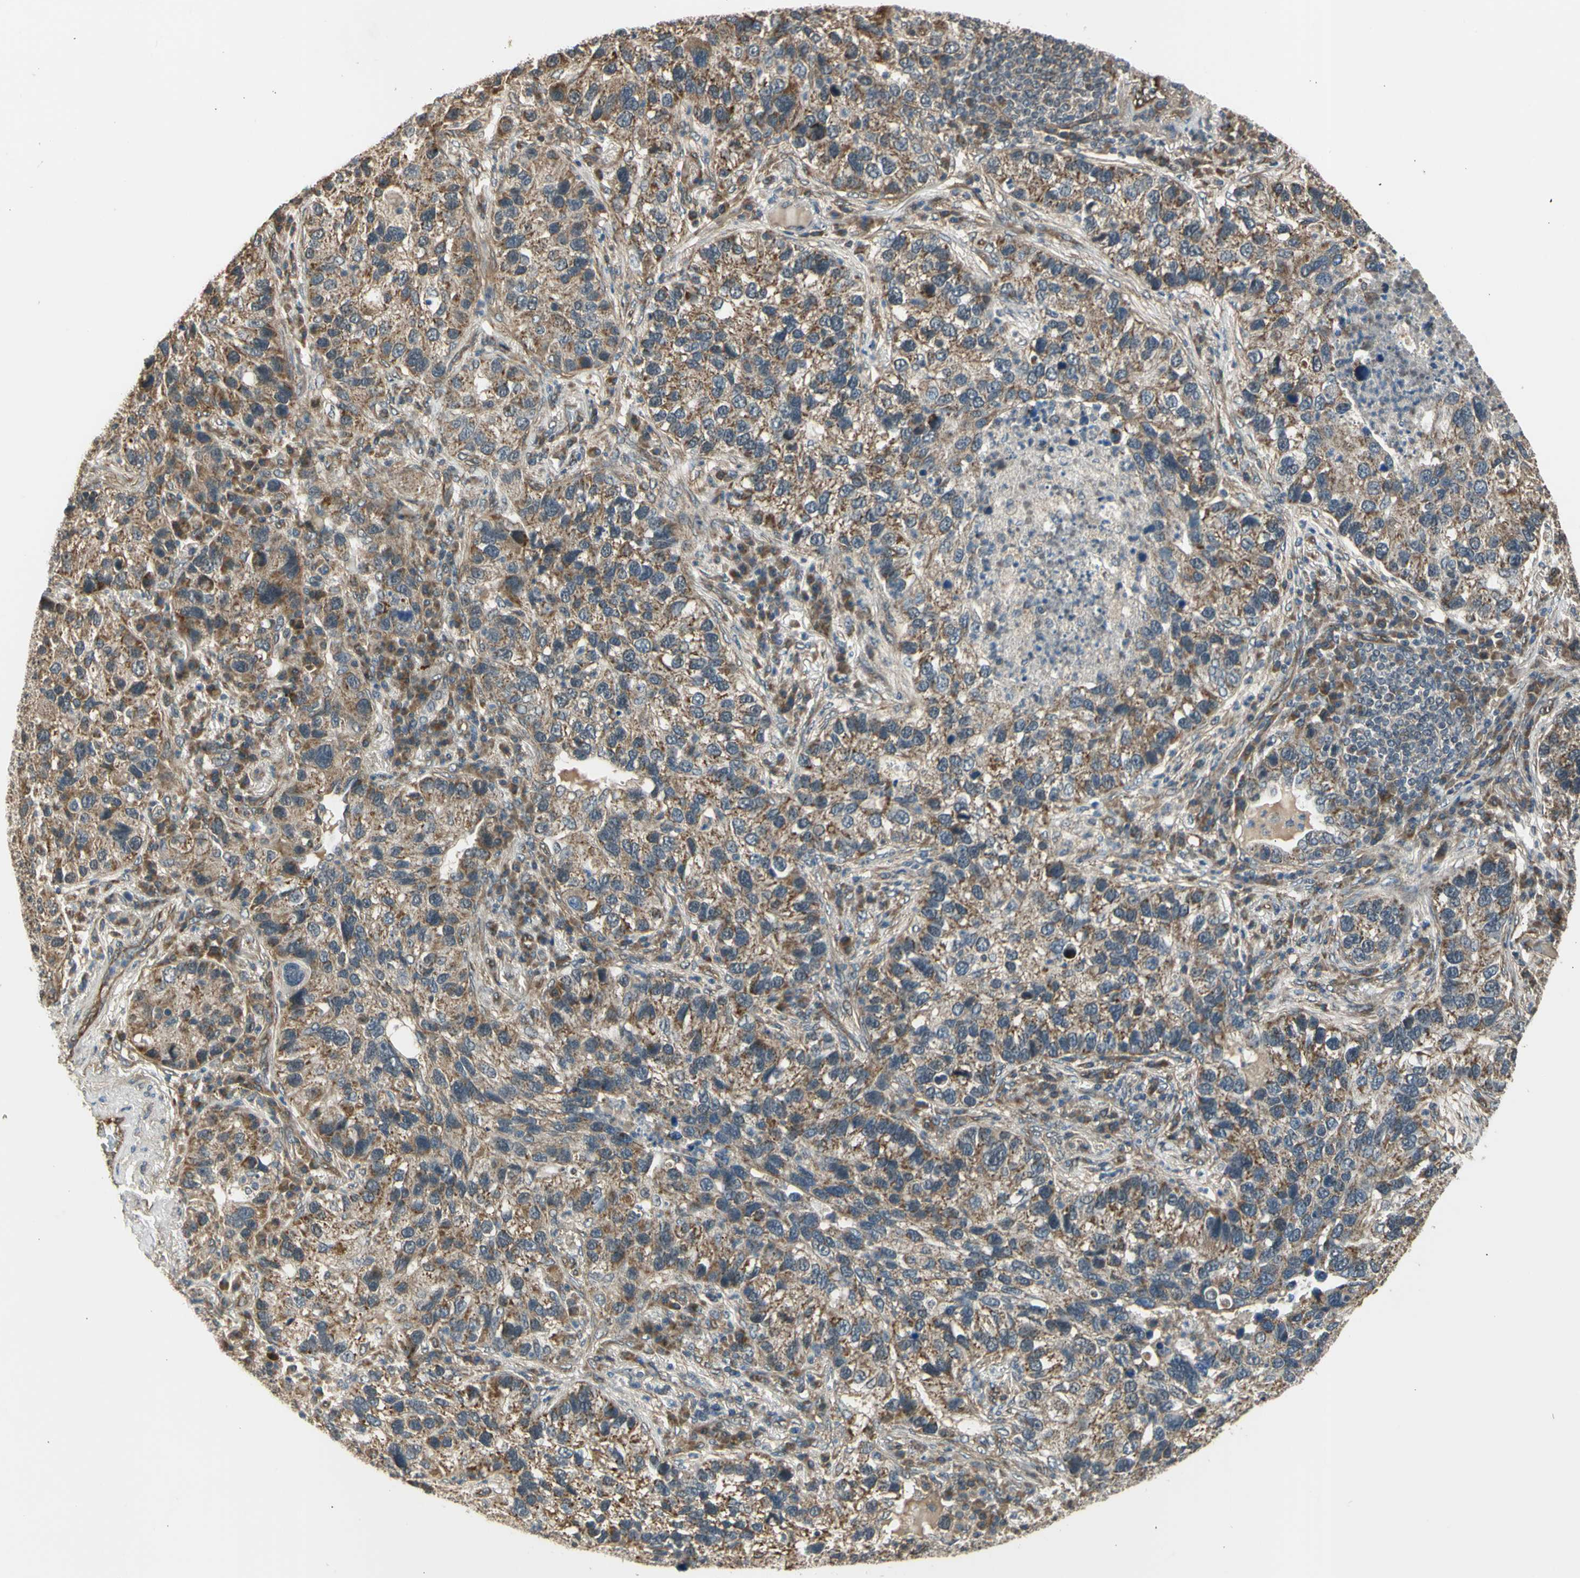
{"staining": {"intensity": "moderate", "quantity": ">75%", "location": "cytoplasmic/membranous"}, "tissue": "lung cancer", "cell_type": "Tumor cells", "image_type": "cancer", "snomed": [{"axis": "morphology", "description": "Normal tissue, NOS"}, {"axis": "morphology", "description": "Adenocarcinoma, NOS"}, {"axis": "topography", "description": "Bronchus"}, {"axis": "topography", "description": "Lung"}], "caption": "Lung cancer stained with a brown dye reveals moderate cytoplasmic/membranous positive positivity in about >75% of tumor cells.", "gene": "EFNB2", "patient": {"sex": "male", "age": 54}}